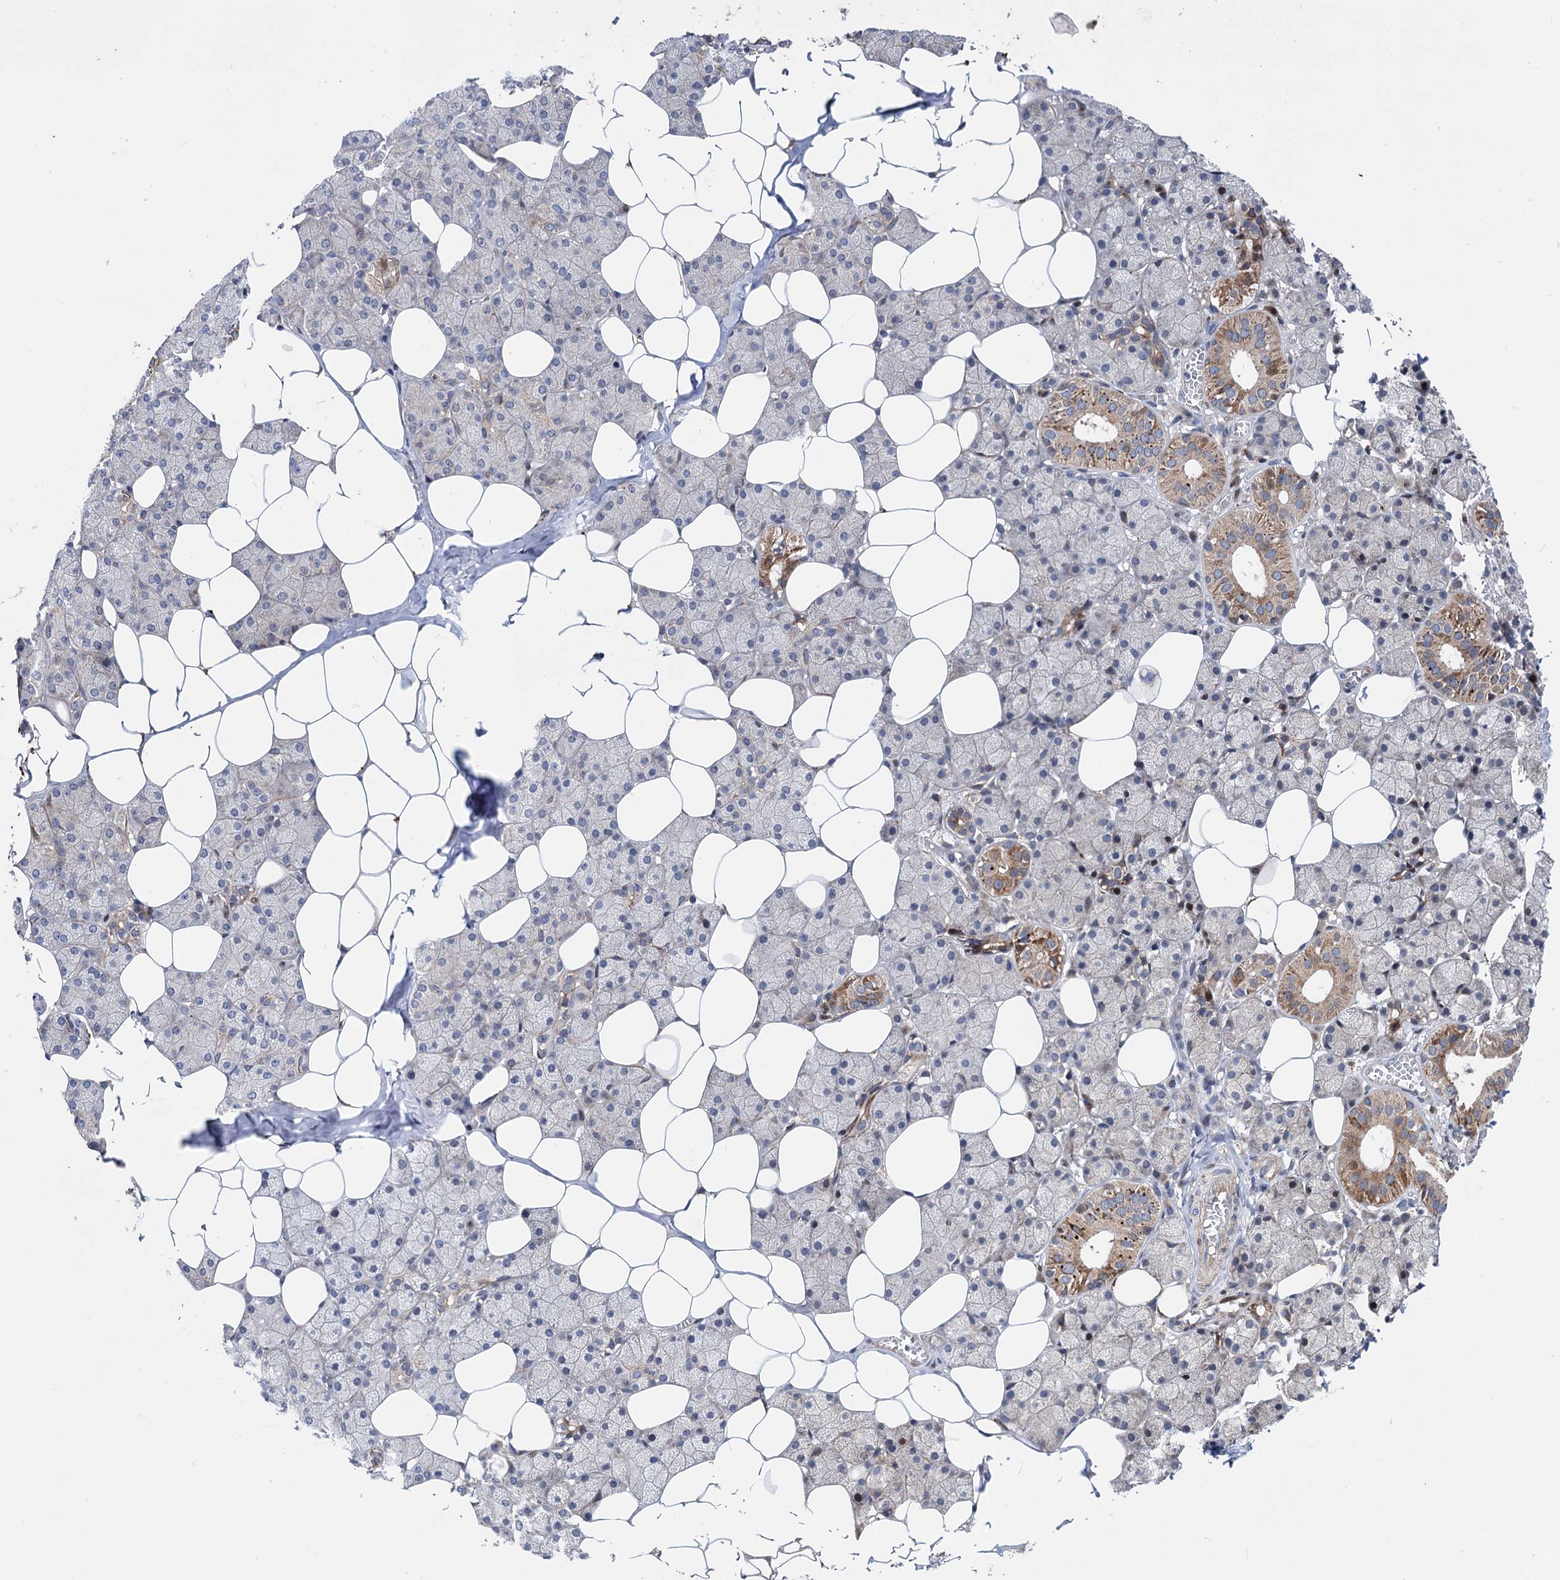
{"staining": {"intensity": "moderate", "quantity": "<25%", "location": "cytoplasmic/membranous"}, "tissue": "salivary gland", "cell_type": "Glandular cells", "image_type": "normal", "snomed": [{"axis": "morphology", "description": "Normal tissue, NOS"}, {"axis": "topography", "description": "Salivary gland"}], "caption": "Immunohistochemical staining of benign salivary gland demonstrates low levels of moderate cytoplasmic/membranous positivity in about <25% of glandular cells.", "gene": "UBR1", "patient": {"sex": "female", "age": 33}}